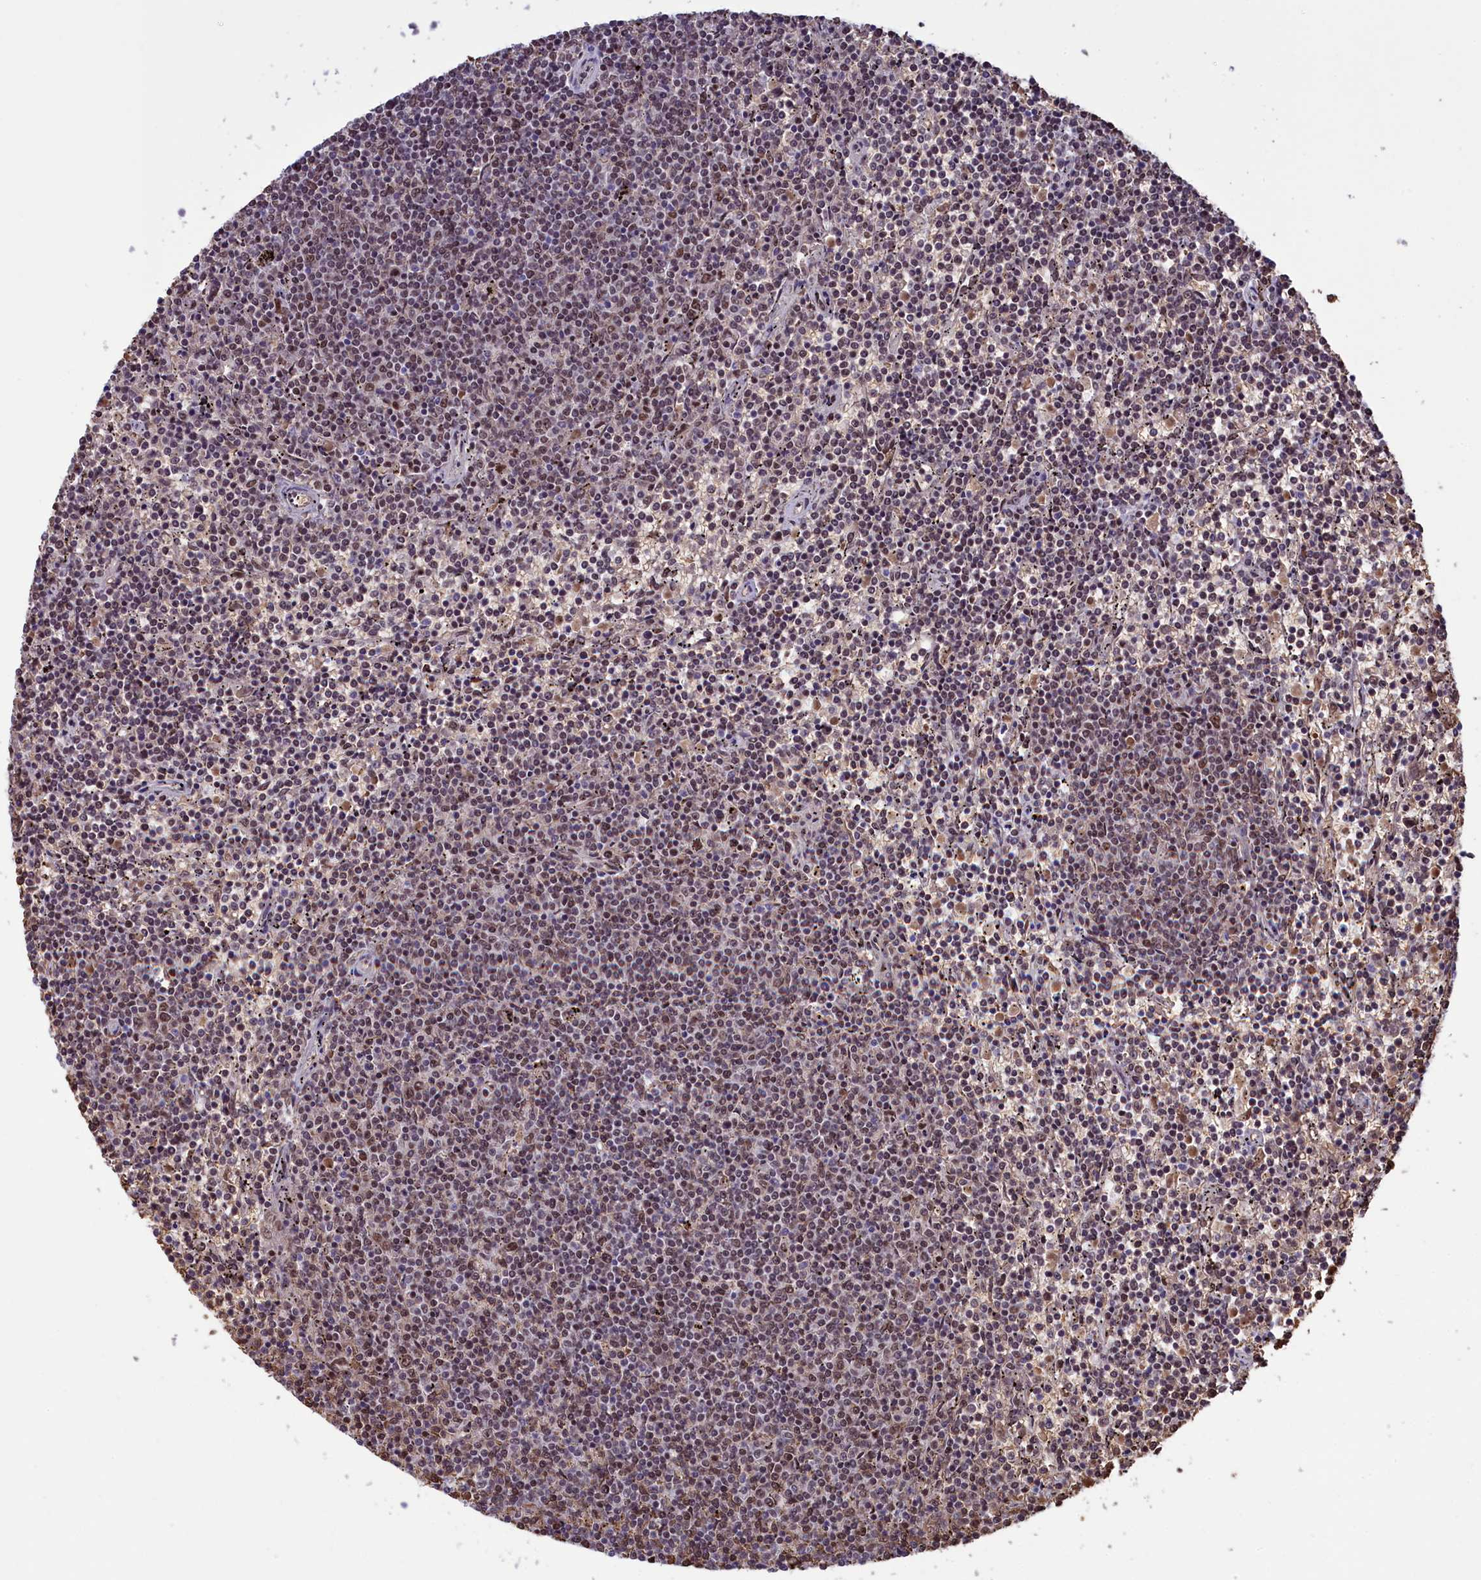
{"staining": {"intensity": "weak", "quantity": "25%-75%", "location": "nuclear"}, "tissue": "lymphoma", "cell_type": "Tumor cells", "image_type": "cancer", "snomed": [{"axis": "morphology", "description": "Malignant lymphoma, non-Hodgkin's type, Low grade"}, {"axis": "topography", "description": "Spleen"}], "caption": "The immunohistochemical stain highlights weak nuclear positivity in tumor cells of malignant lymphoma, non-Hodgkin's type (low-grade) tissue.", "gene": "MPHOSPH8", "patient": {"sex": "female", "age": 50}}